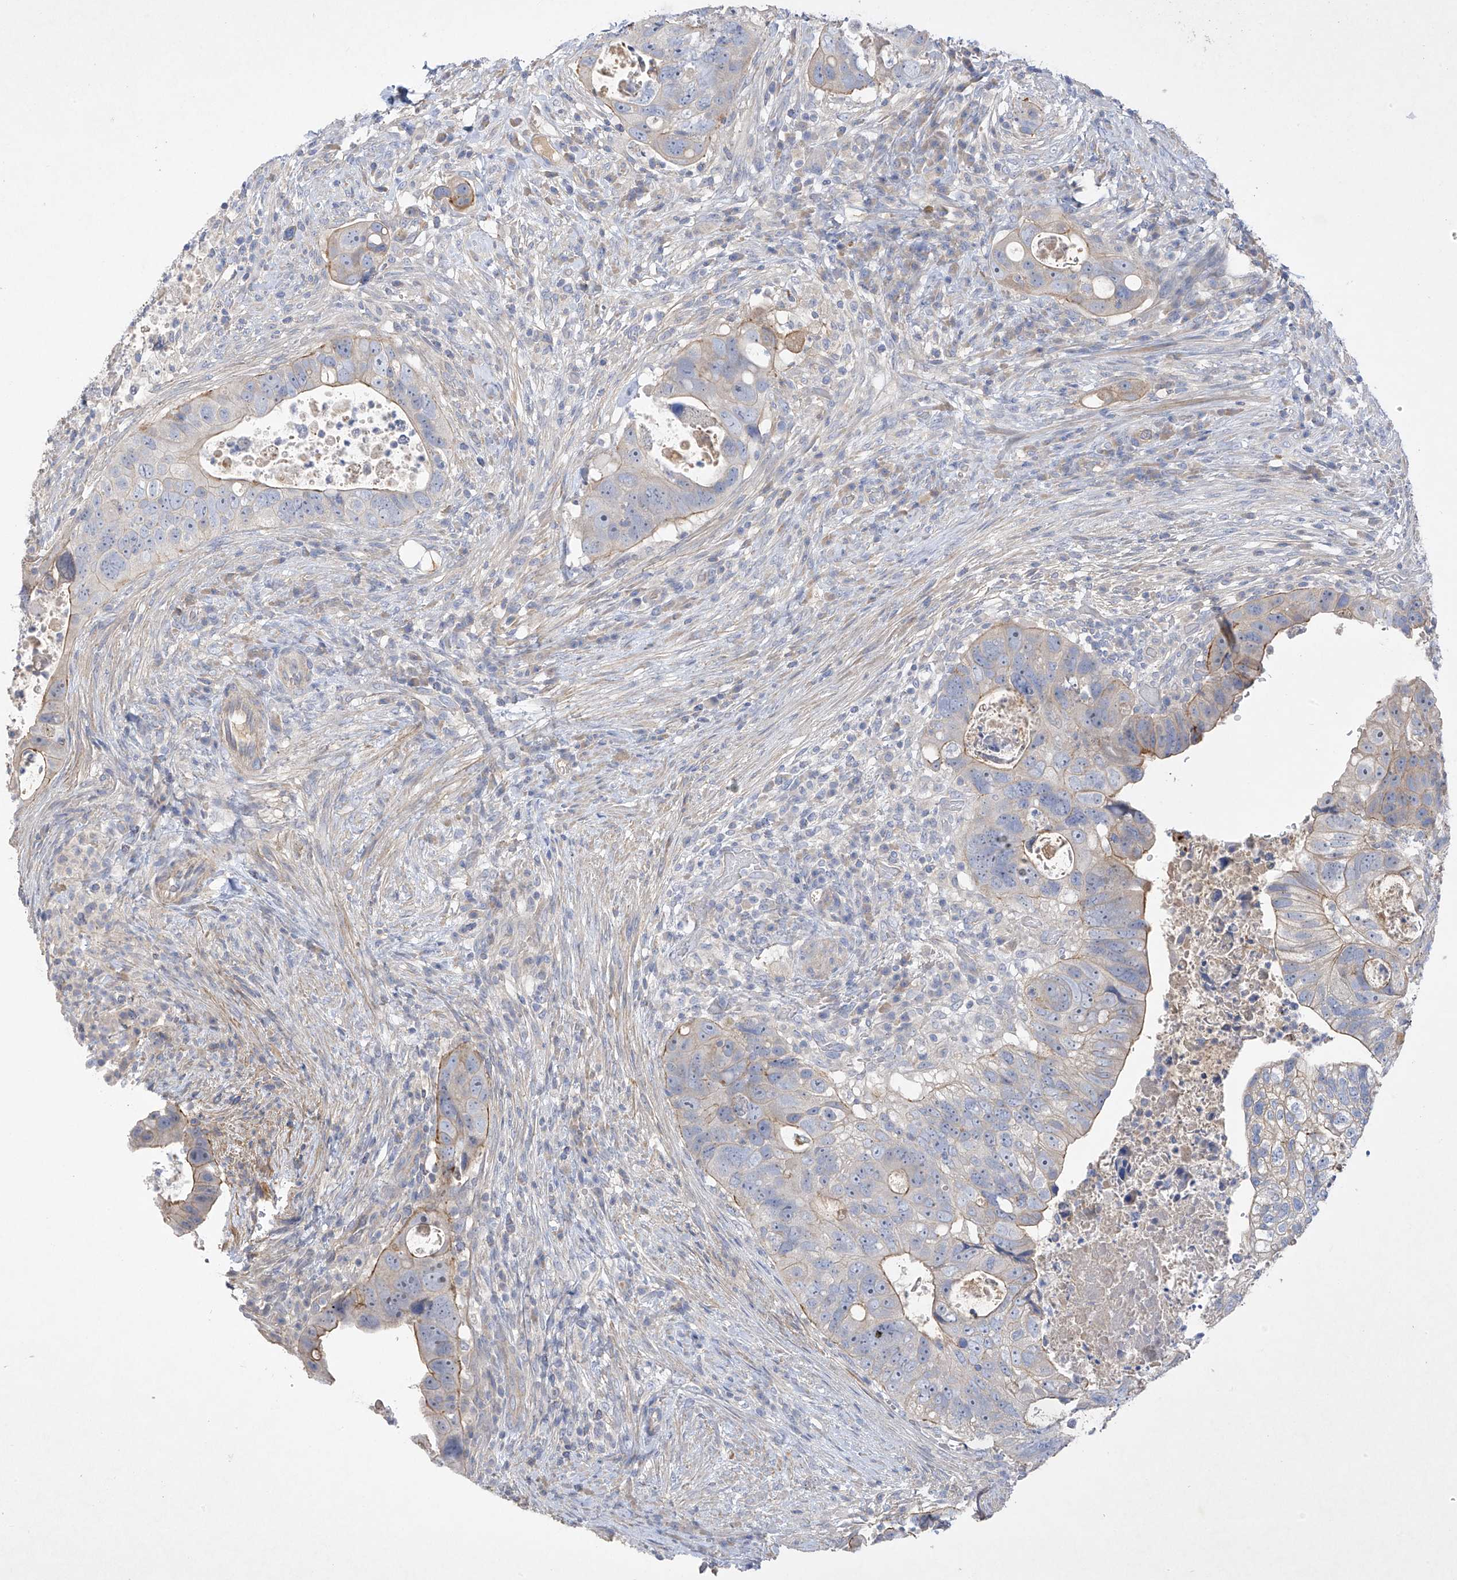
{"staining": {"intensity": "moderate", "quantity": "<25%", "location": "cytoplasmic/membranous"}, "tissue": "colorectal cancer", "cell_type": "Tumor cells", "image_type": "cancer", "snomed": [{"axis": "morphology", "description": "Adenocarcinoma, NOS"}, {"axis": "topography", "description": "Rectum"}], "caption": "An immunohistochemistry (IHC) photomicrograph of tumor tissue is shown. Protein staining in brown labels moderate cytoplasmic/membranous positivity in colorectal cancer within tumor cells.", "gene": "PRSS12", "patient": {"sex": "male", "age": 59}}